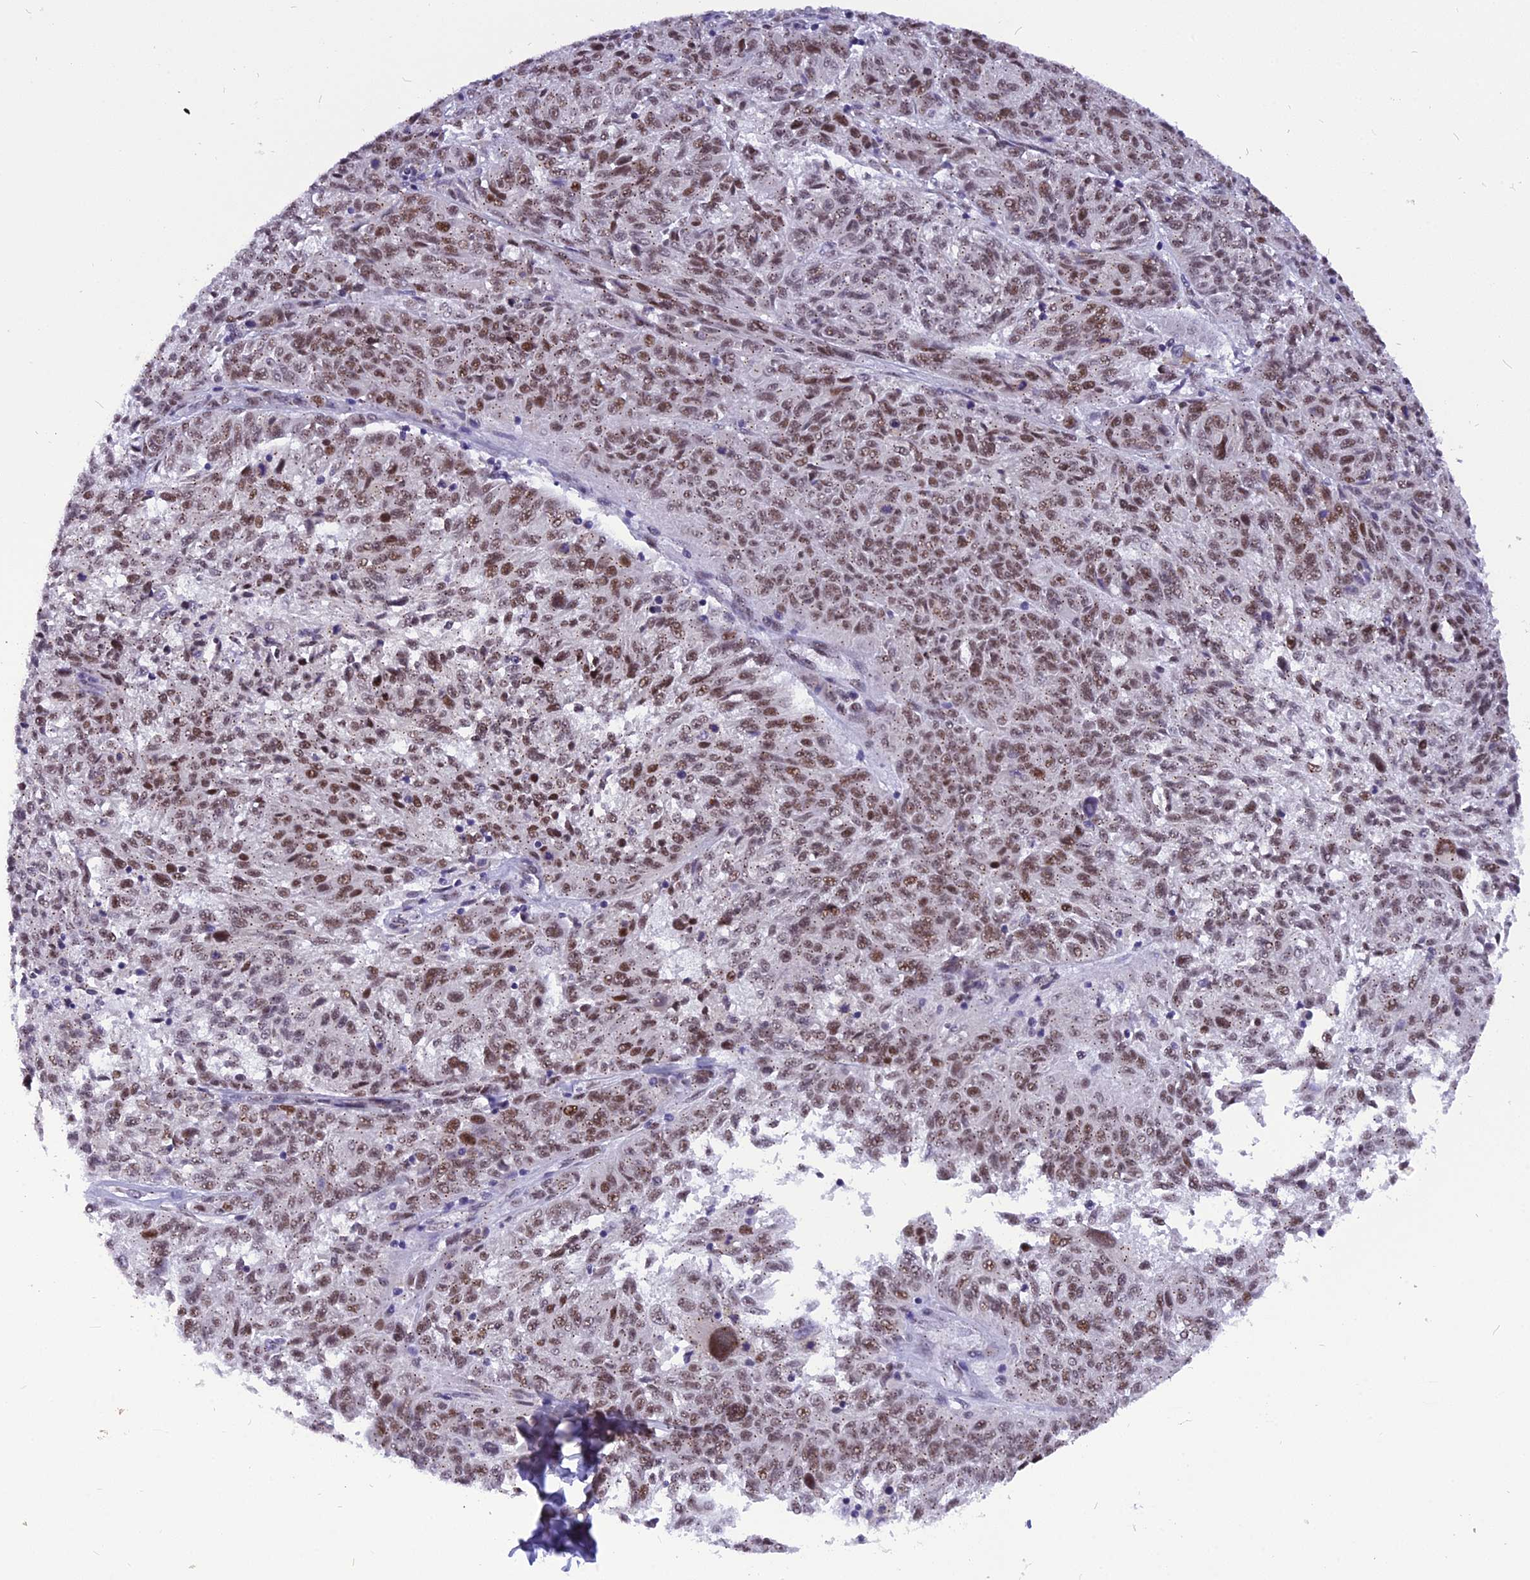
{"staining": {"intensity": "moderate", "quantity": ">75%", "location": "nuclear"}, "tissue": "melanoma", "cell_type": "Tumor cells", "image_type": "cancer", "snomed": [{"axis": "morphology", "description": "Malignant melanoma, NOS"}, {"axis": "topography", "description": "Skin"}], "caption": "Approximately >75% of tumor cells in human melanoma show moderate nuclear protein expression as visualized by brown immunohistochemical staining.", "gene": "IRF2BP1", "patient": {"sex": "male", "age": 53}}